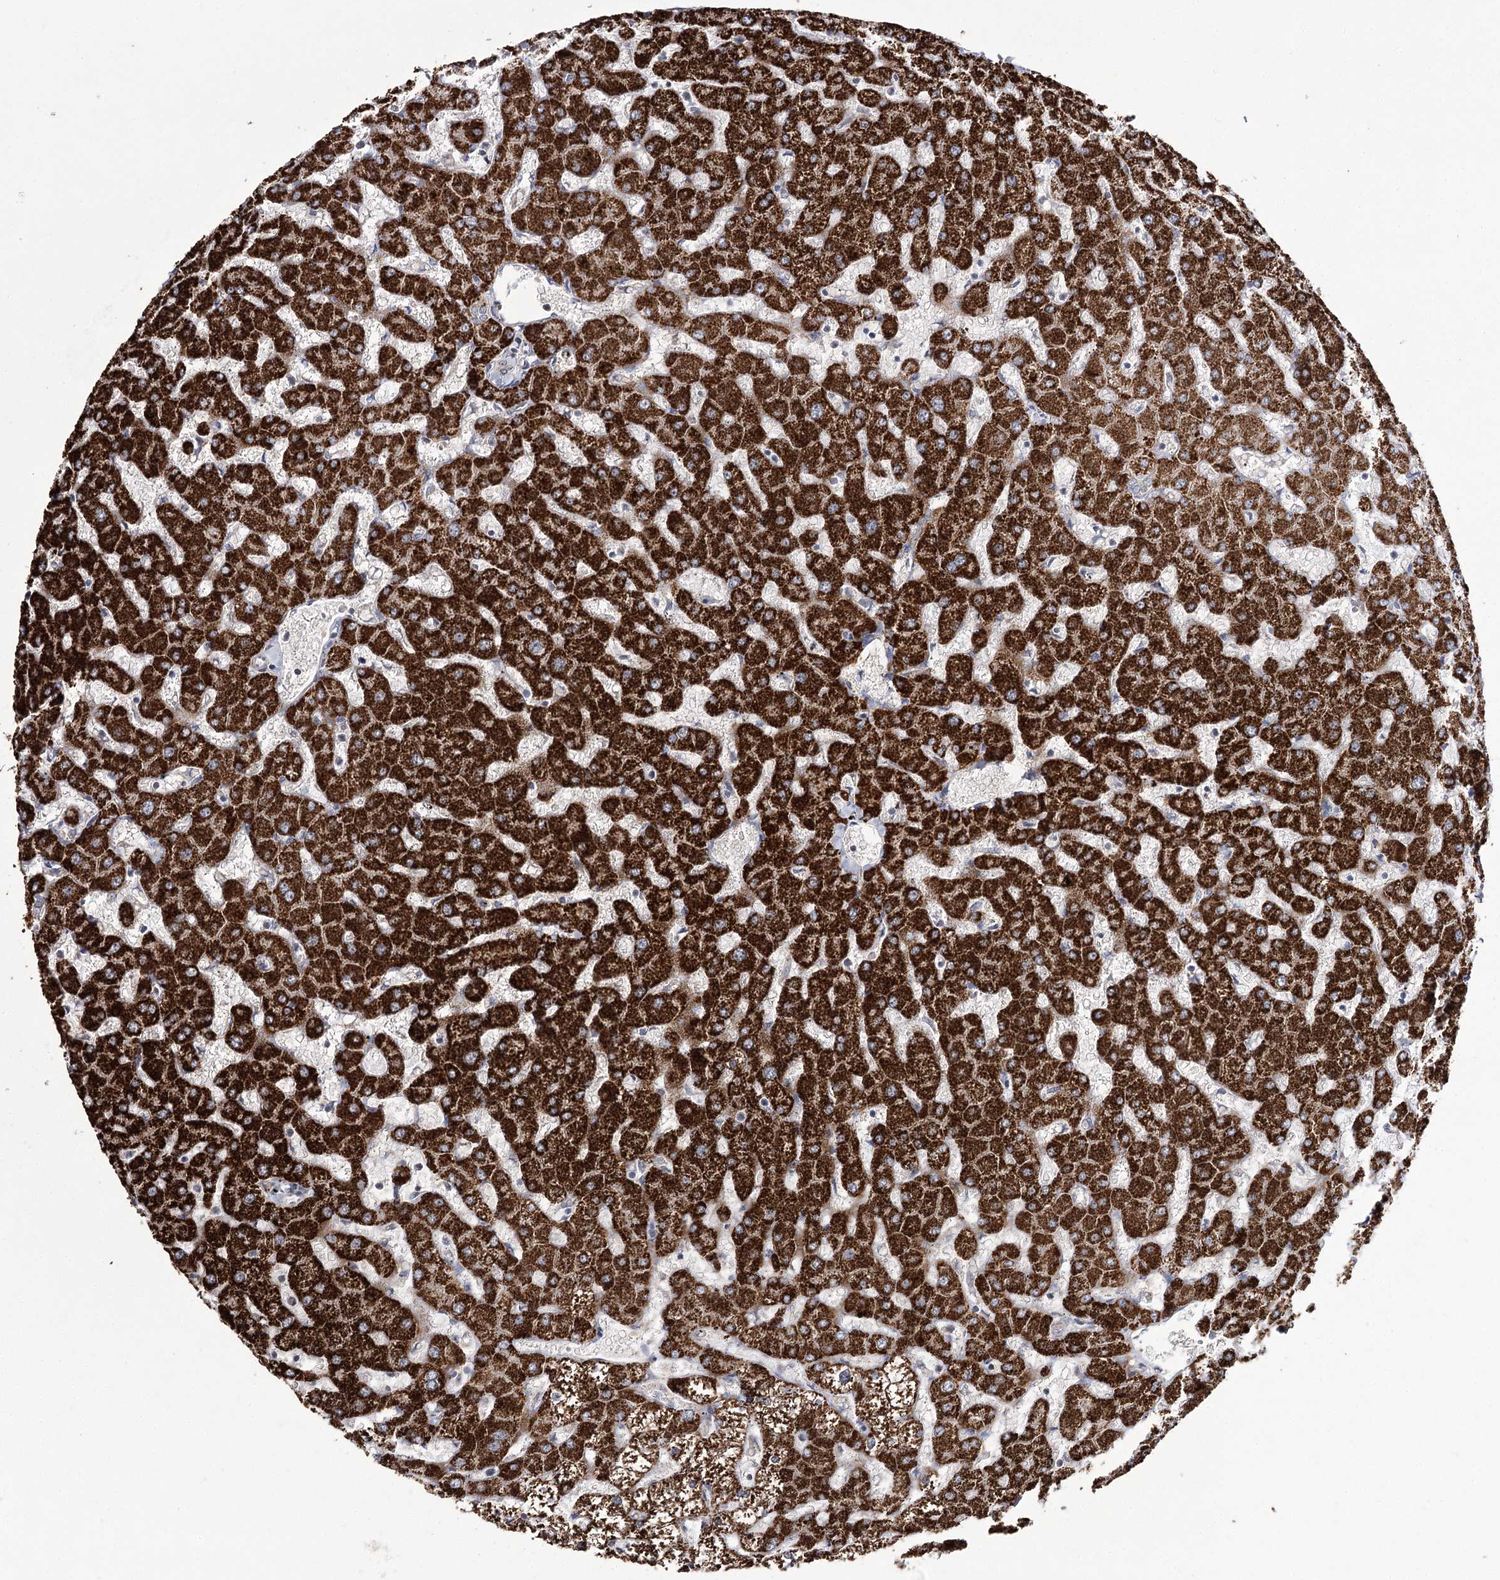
{"staining": {"intensity": "negative", "quantity": "none", "location": "none"}, "tissue": "liver", "cell_type": "Cholangiocytes", "image_type": "normal", "snomed": [{"axis": "morphology", "description": "Normal tissue, NOS"}, {"axis": "topography", "description": "Liver"}], "caption": "Photomicrograph shows no protein expression in cholangiocytes of benign liver.", "gene": "NADK2", "patient": {"sex": "female", "age": 63}}